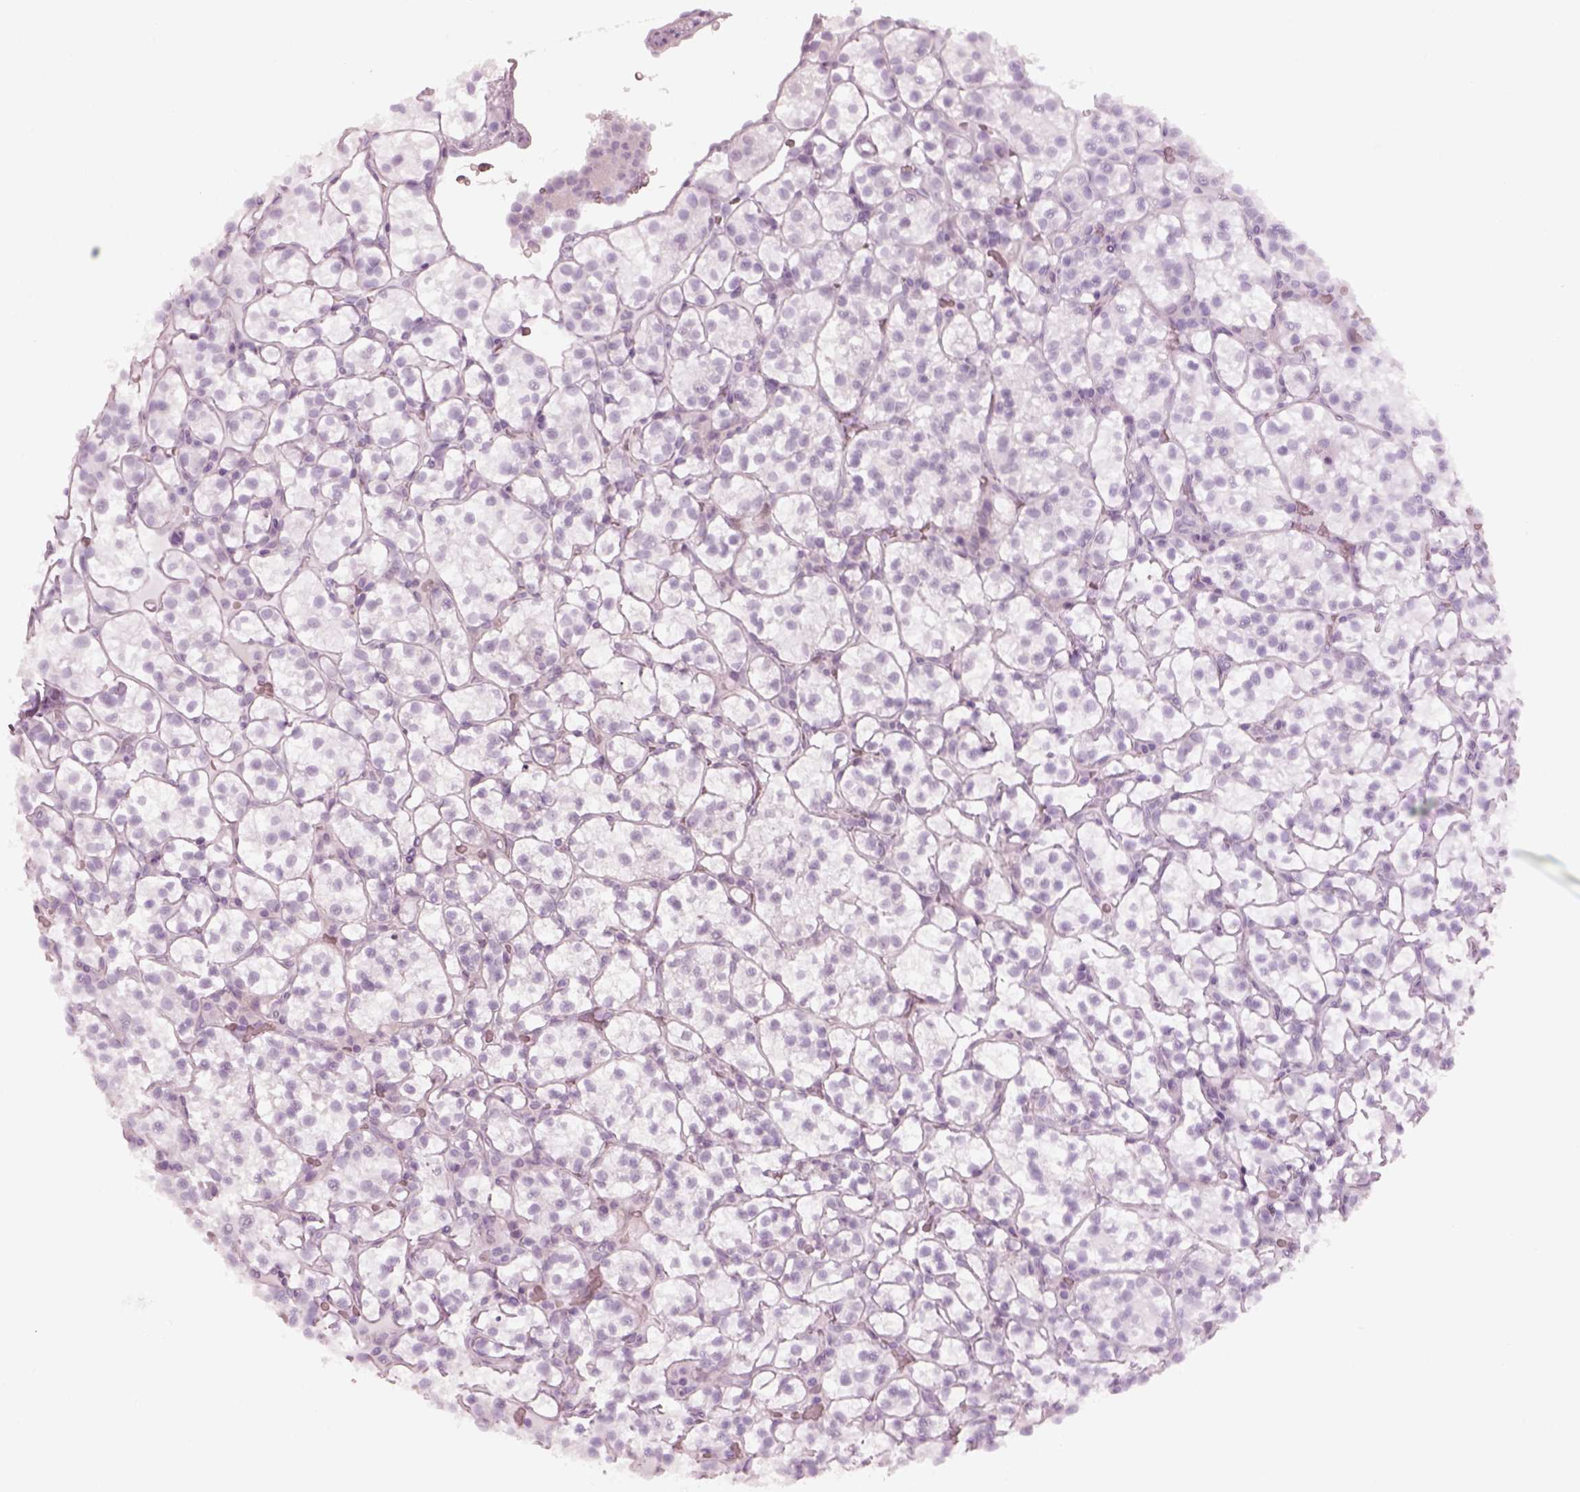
{"staining": {"intensity": "negative", "quantity": "none", "location": "none"}, "tissue": "renal cancer", "cell_type": "Tumor cells", "image_type": "cancer", "snomed": [{"axis": "morphology", "description": "Adenocarcinoma, NOS"}, {"axis": "topography", "description": "Kidney"}], "caption": "High power microscopy image of an IHC photomicrograph of renal cancer, revealing no significant staining in tumor cells.", "gene": "SPATA6L", "patient": {"sex": "female", "age": 89}}